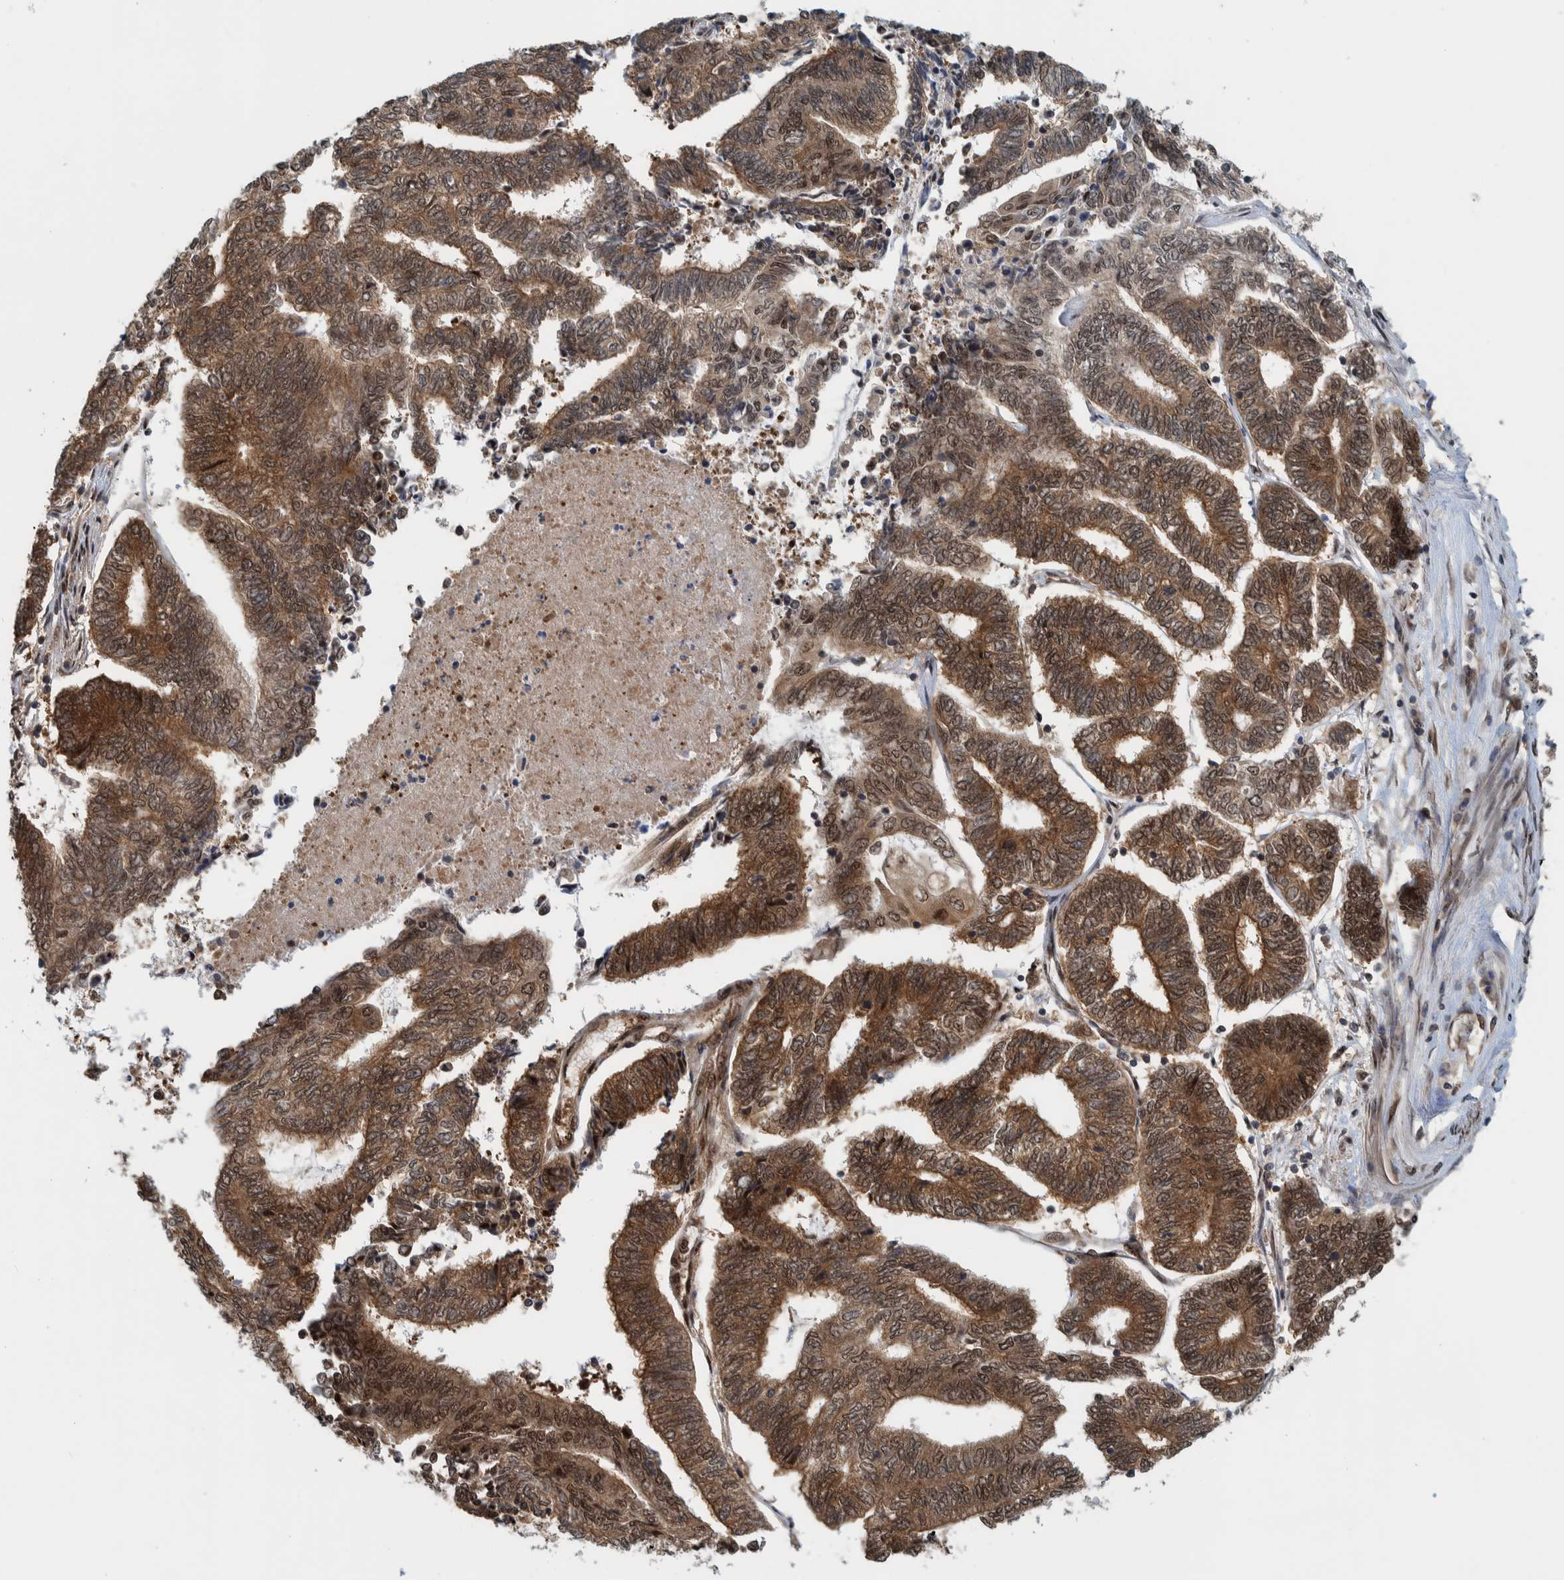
{"staining": {"intensity": "moderate", "quantity": ">75%", "location": "cytoplasmic/membranous,nuclear"}, "tissue": "endometrial cancer", "cell_type": "Tumor cells", "image_type": "cancer", "snomed": [{"axis": "morphology", "description": "Adenocarcinoma, NOS"}, {"axis": "topography", "description": "Uterus"}, {"axis": "topography", "description": "Endometrium"}], "caption": "Human endometrial adenocarcinoma stained for a protein (brown) shows moderate cytoplasmic/membranous and nuclear positive positivity in about >75% of tumor cells.", "gene": "COPS3", "patient": {"sex": "female", "age": 70}}